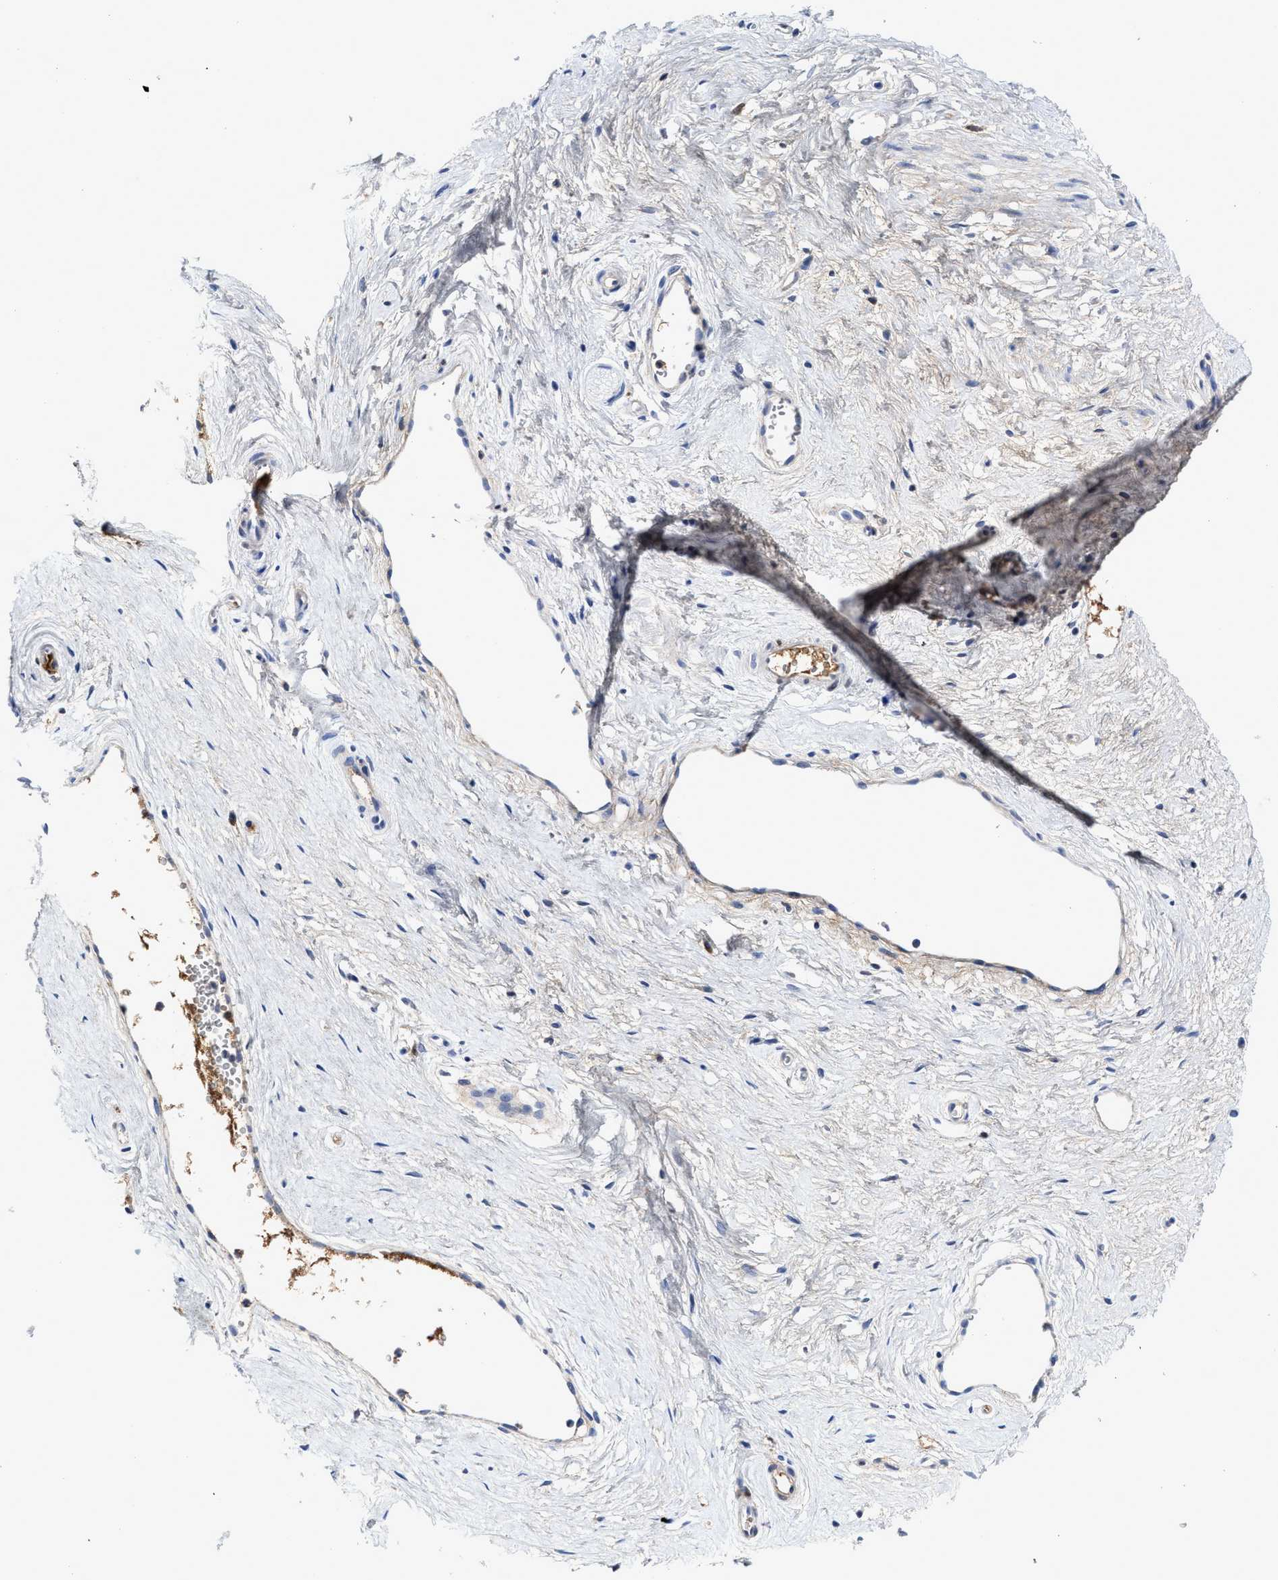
{"staining": {"intensity": "negative", "quantity": "none", "location": "none"}, "tissue": "vagina", "cell_type": "Squamous epithelial cells", "image_type": "normal", "snomed": [{"axis": "morphology", "description": "Normal tissue, NOS"}, {"axis": "topography", "description": "Vagina"}], "caption": "Immunohistochemistry photomicrograph of normal human vagina stained for a protein (brown), which demonstrates no staining in squamous epithelial cells. (Immunohistochemistry (ihc), brightfield microscopy, high magnification).", "gene": "C2", "patient": {"sex": "female", "age": 32}}